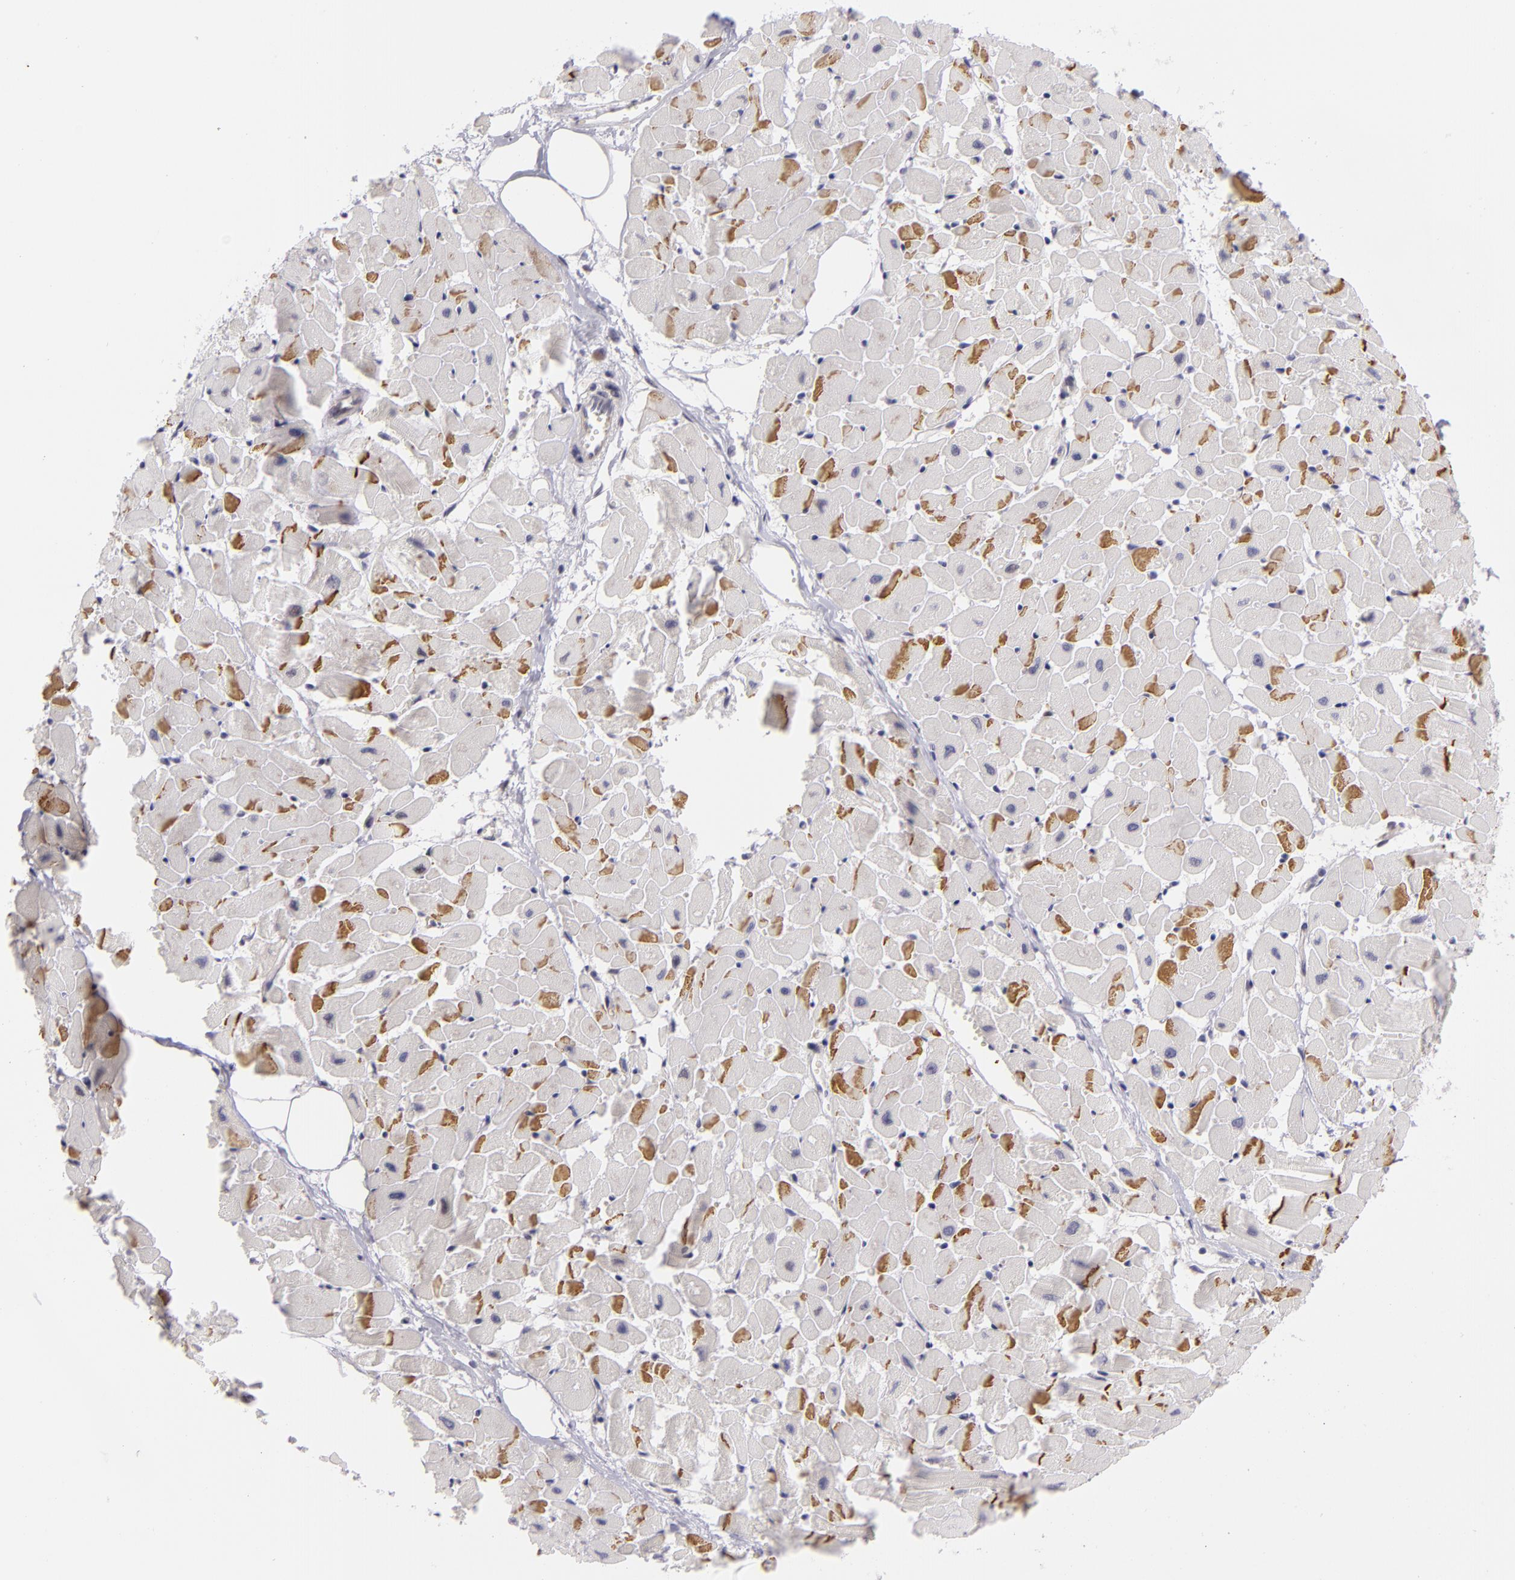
{"staining": {"intensity": "moderate", "quantity": "<25%", "location": "cytoplasmic/membranous"}, "tissue": "heart muscle", "cell_type": "Cardiomyocytes", "image_type": "normal", "snomed": [{"axis": "morphology", "description": "Normal tissue, NOS"}, {"axis": "topography", "description": "Heart"}], "caption": "Unremarkable heart muscle exhibits moderate cytoplasmic/membranous positivity in approximately <25% of cardiomyocytes, visualized by immunohistochemistry.", "gene": "CTNNB1", "patient": {"sex": "female", "age": 19}}